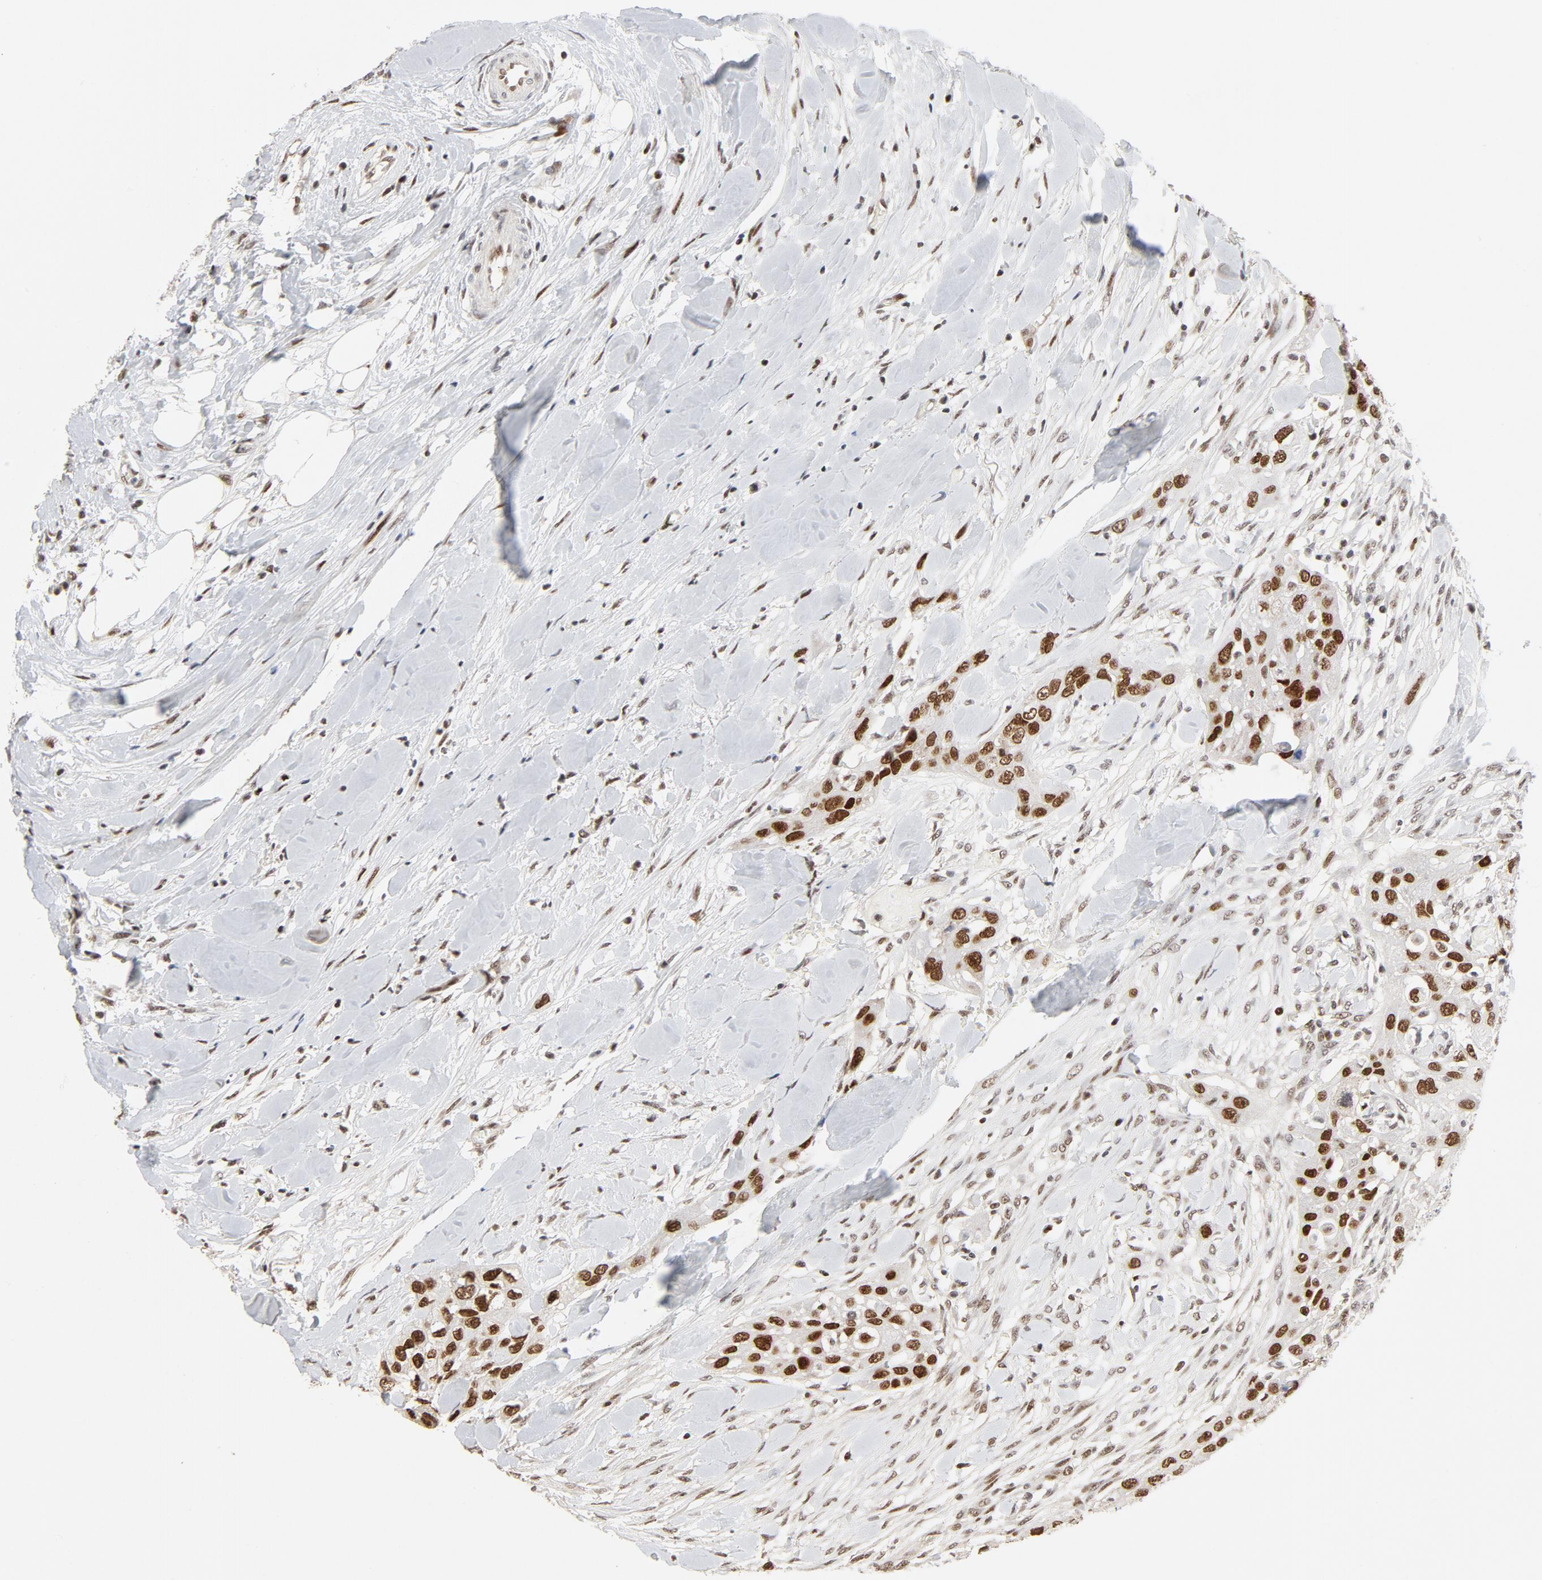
{"staining": {"intensity": "strong", "quantity": ">75%", "location": "nuclear"}, "tissue": "head and neck cancer", "cell_type": "Tumor cells", "image_type": "cancer", "snomed": [{"axis": "morphology", "description": "Carcinoma, NOS"}, {"axis": "topography", "description": "Head-Neck"}], "caption": "A high amount of strong nuclear staining is appreciated in about >75% of tumor cells in head and neck cancer (carcinoma) tissue. The staining is performed using DAB brown chromogen to label protein expression. The nuclei are counter-stained blue using hematoxylin.", "gene": "GTF2I", "patient": {"sex": "male", "age": 87}}